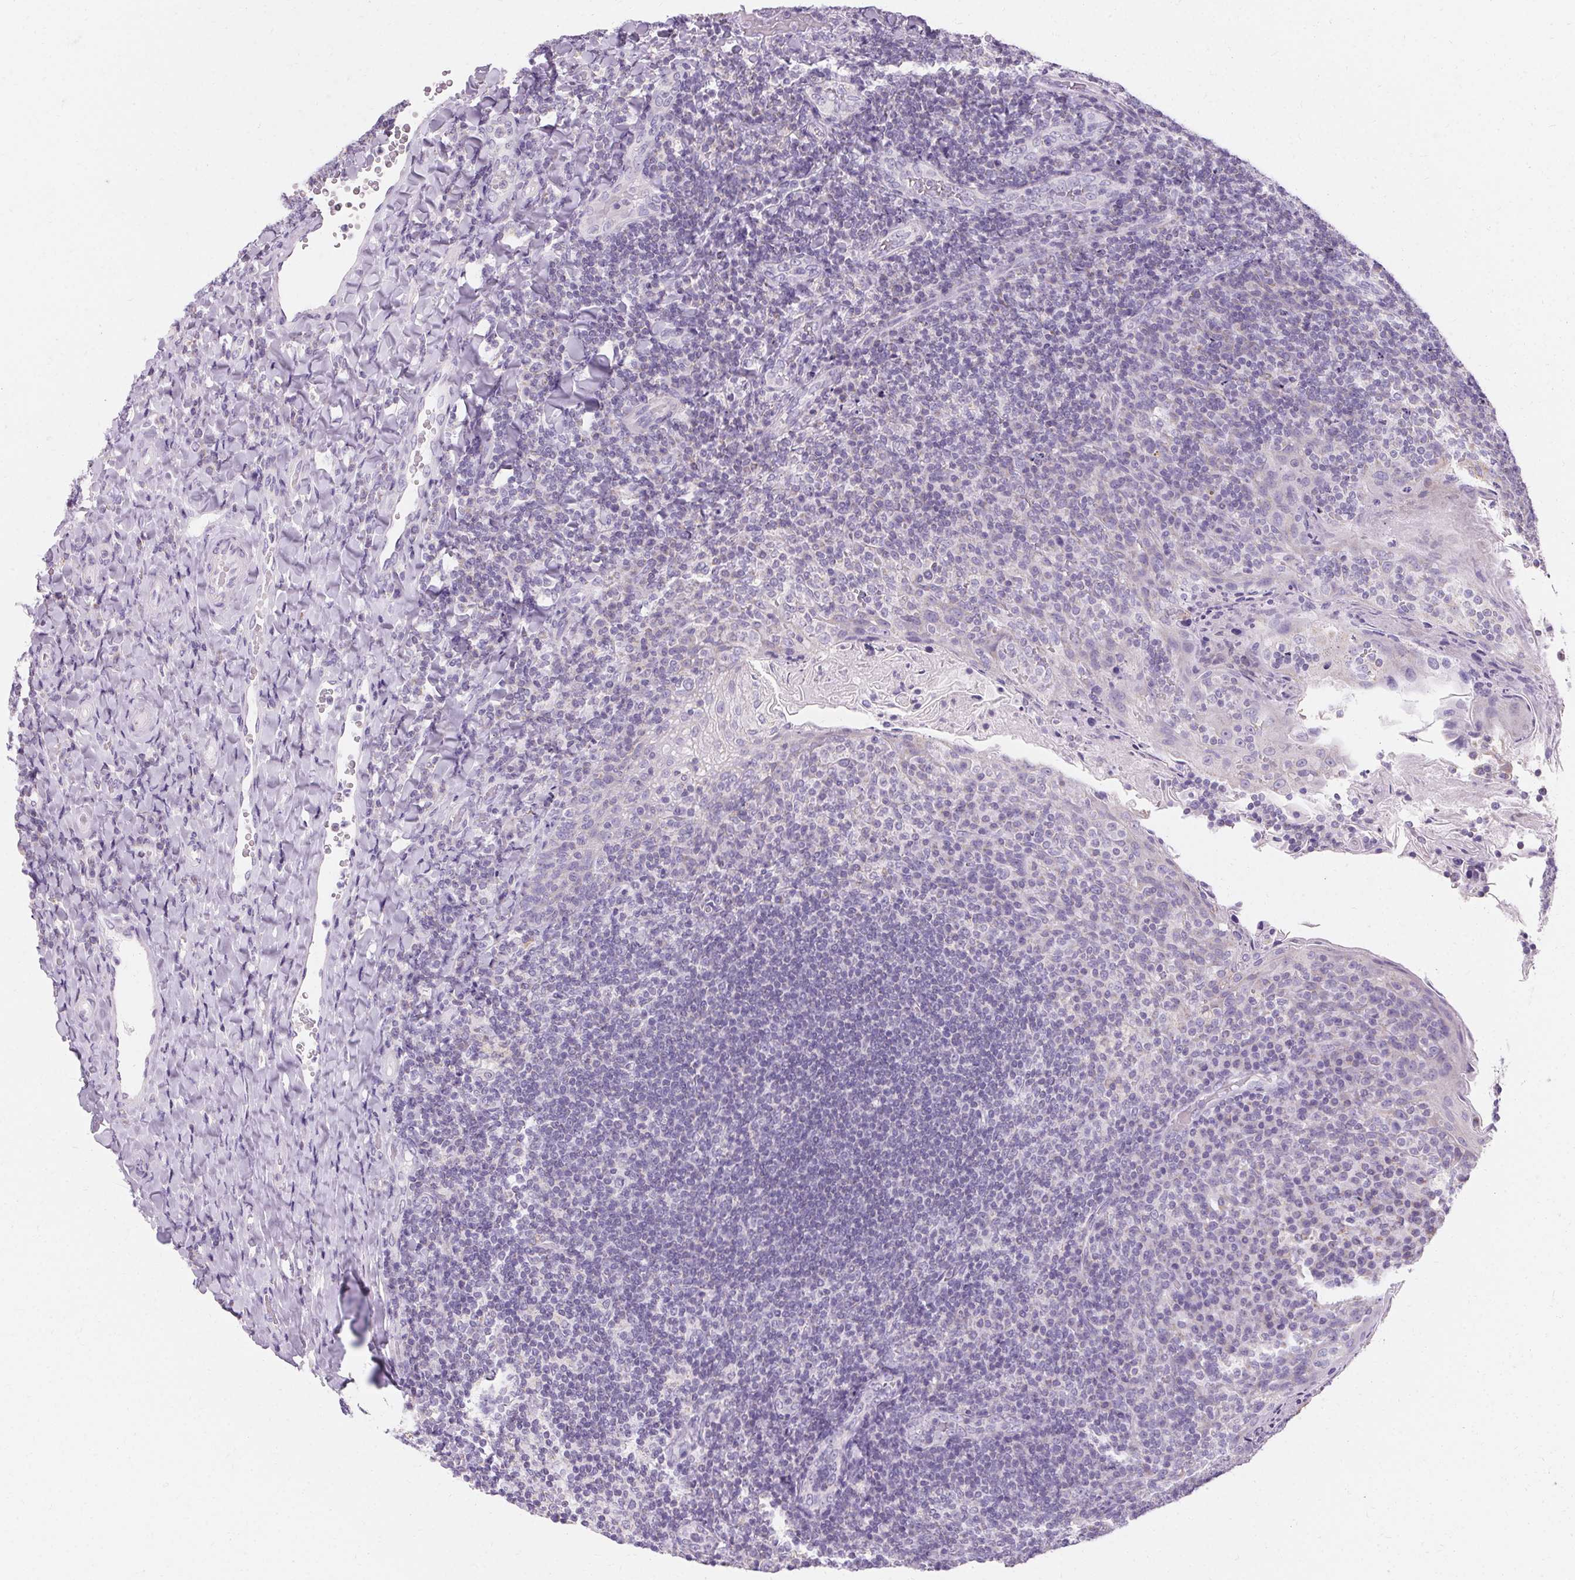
{"staining": {"intensity": "negative", "quantity": "none", "location": "none"}, "tissue": "tonsil", "cell_type": "Germinal center cells", "image_type": "normal", "snomed": [{"axis": "morphology", "description": "Normal tissue, NOS"}, {"axis": "topography", "description": "Tonsil"}], "caption": "Immunohistochemistry (IHC) photomicrograph of normal tonsil: human tonsil stained with DAB (3,3'-diaminobenzidine) shows no significant protein positivity in germinal center cells. (DAB (3,3'-diaminobenzidine) IHC visualized using brightfield microscopy, high magnification).", "gene": "ASGR2", "patient": {"sex": "female", "age": 10}}